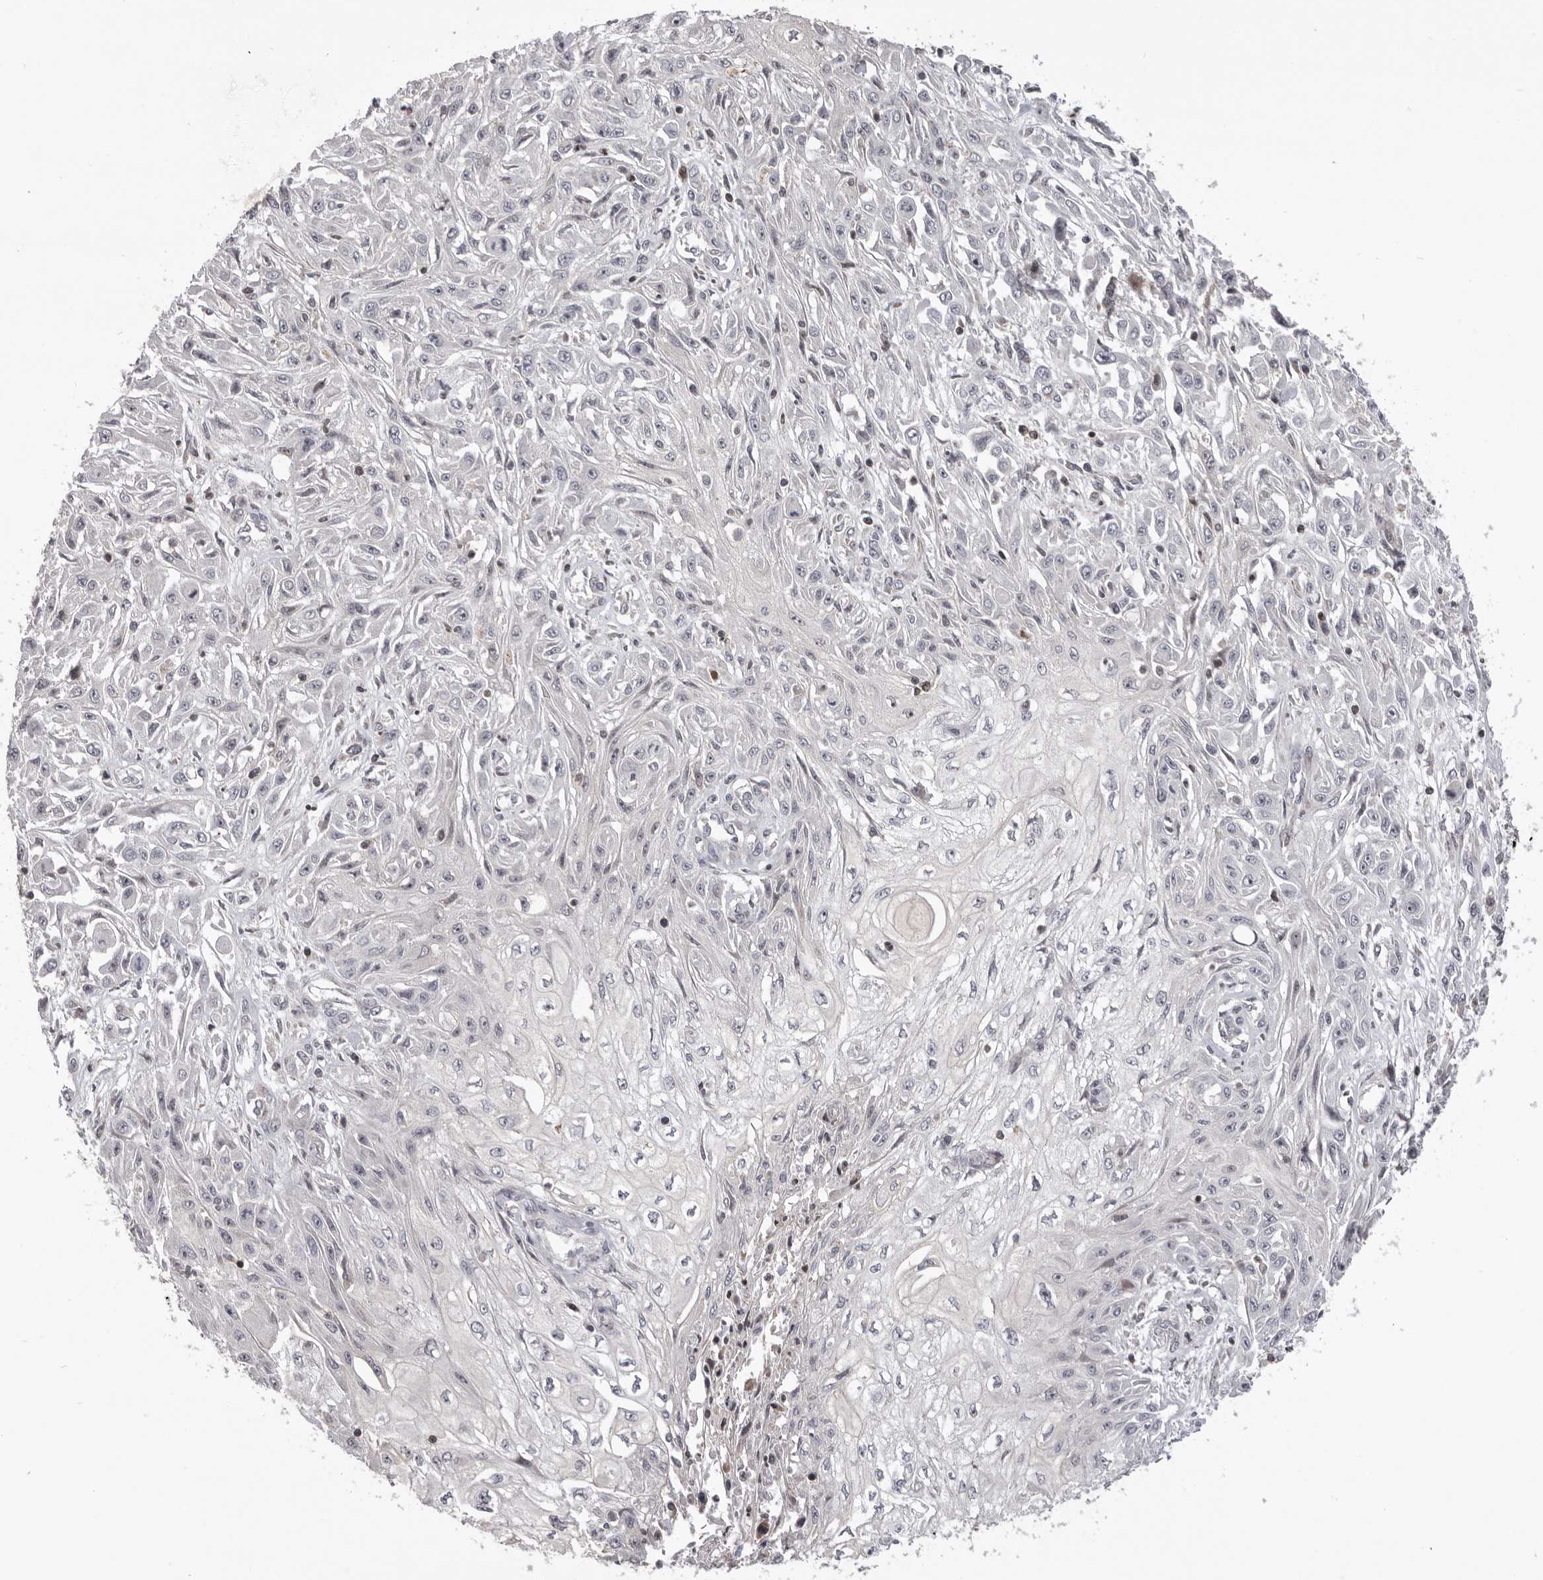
{"staining": {"intensity": "weak", "quantity": "<25%", "location": "nuclear"}, "tissue": "skin cancer", "cell_type": "Tumor cells", "image_type": "cancer", "snomed": [{"axis": "morphology", "description": "Squamous cell carcinoma, NOS"}, {"axis": "morphology", "description": "Squamous cell carcinoma, metastatic, NOS"}, {"axis": "topography", "description": "Skin"}, {"axis": "topography", "description": "Lymph node"}], "caption": "An IHC photomicrograph of skin cancer is shown. There is no staining in tumor cells of skin cancer.", "gene": "AZIN1", "patient": {"sex": "male", "age": 75}}